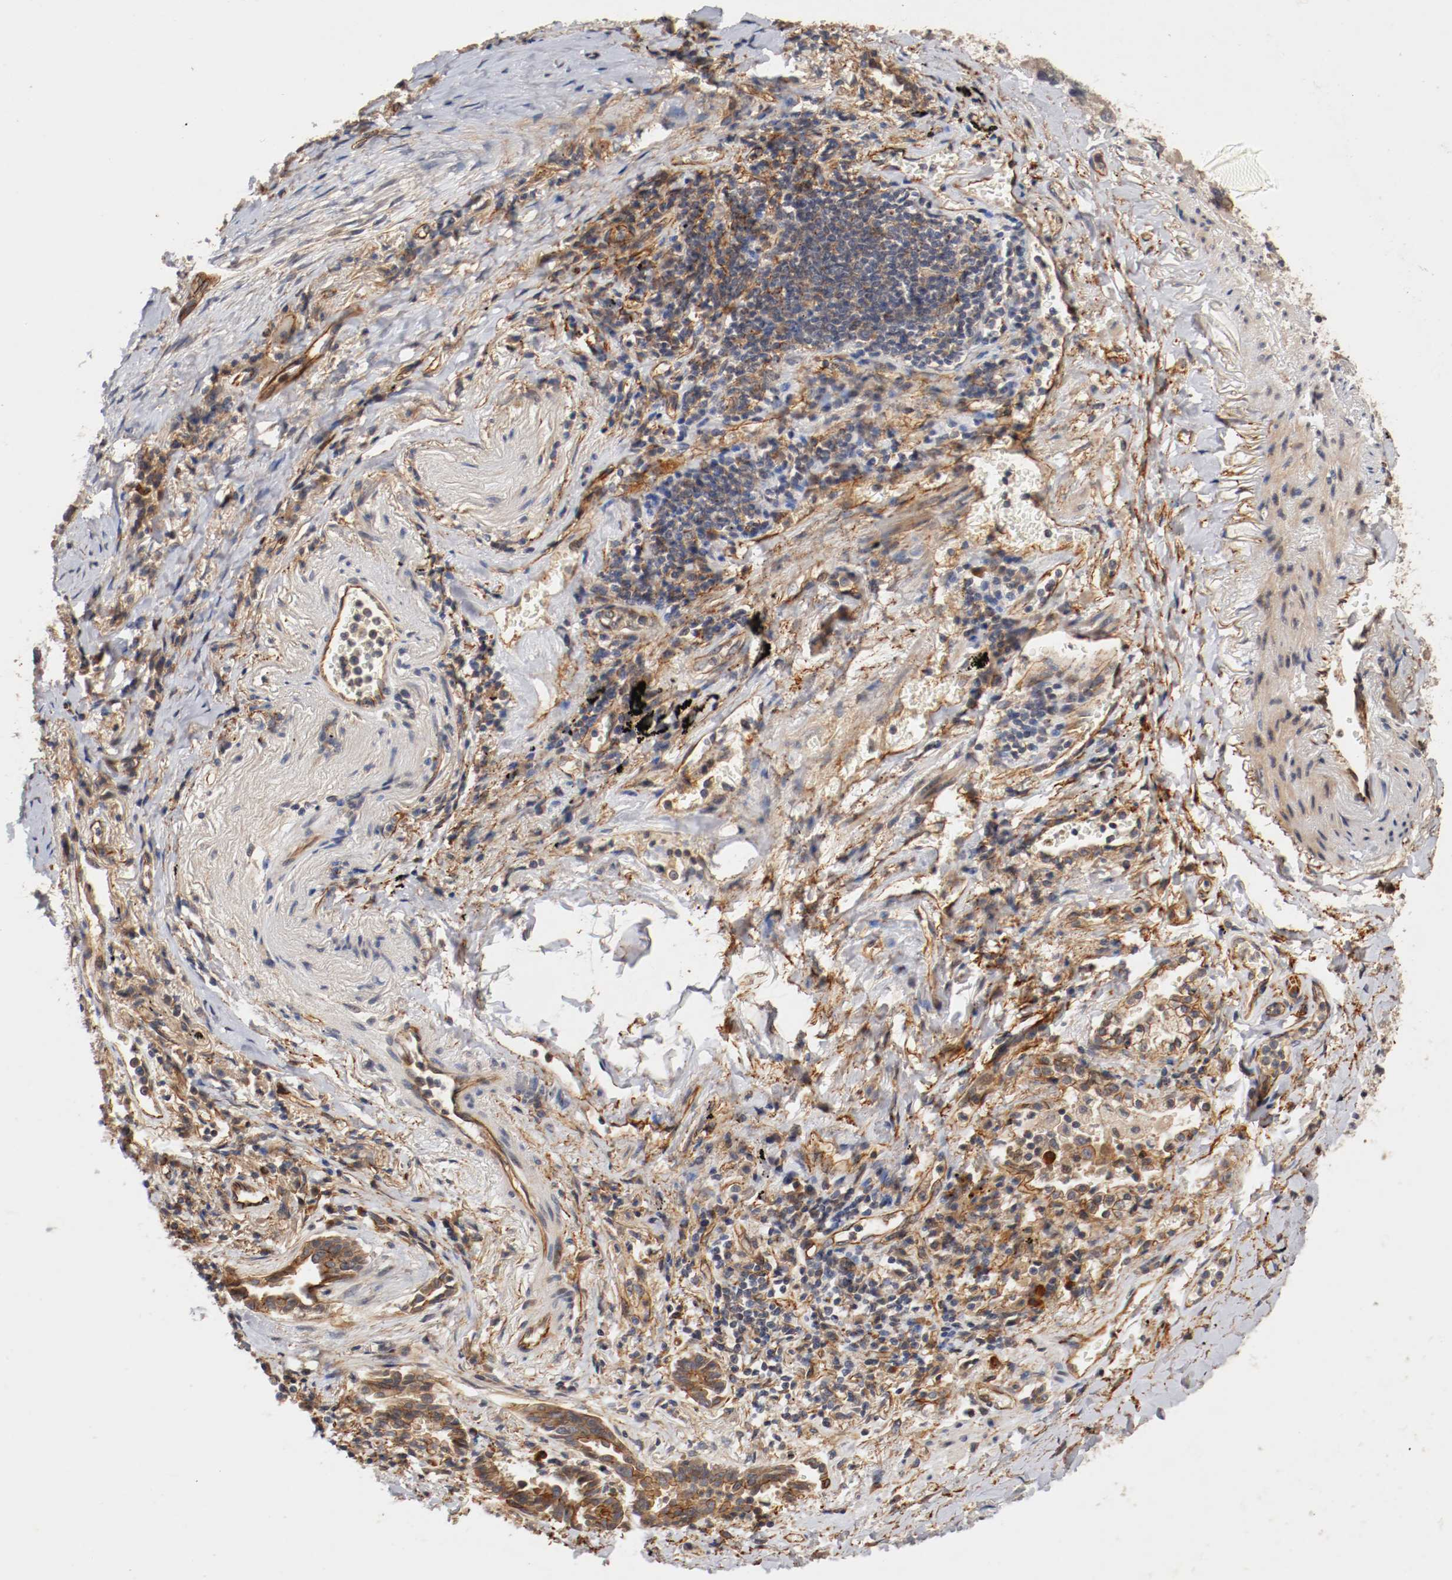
{"staining": {"intensity": "strong", "quantity": ">75%", "location": "cytoplasmic/membranous"}, "tissue": "lung cancer", "cell_type": "Tumor cells", "image_type": "cancer", "snomed": [{"axis": "morphology", "description": "Adenocarcinoma, NOS"}, {"axis": "topography", "description": "Lung"}], "caption": "Strong cytoplasmic/membranous expression is seen in about >75% of tumor cells in lung cancer. The protein of interest is stained brown, and the nuclei are stained in blue (DAB (3,3'-diaminobenzidine) IHC with brightfield microscopy, high magnification).", "gene": "TYK2", "patient": {"sex": "female", "age": 64}}